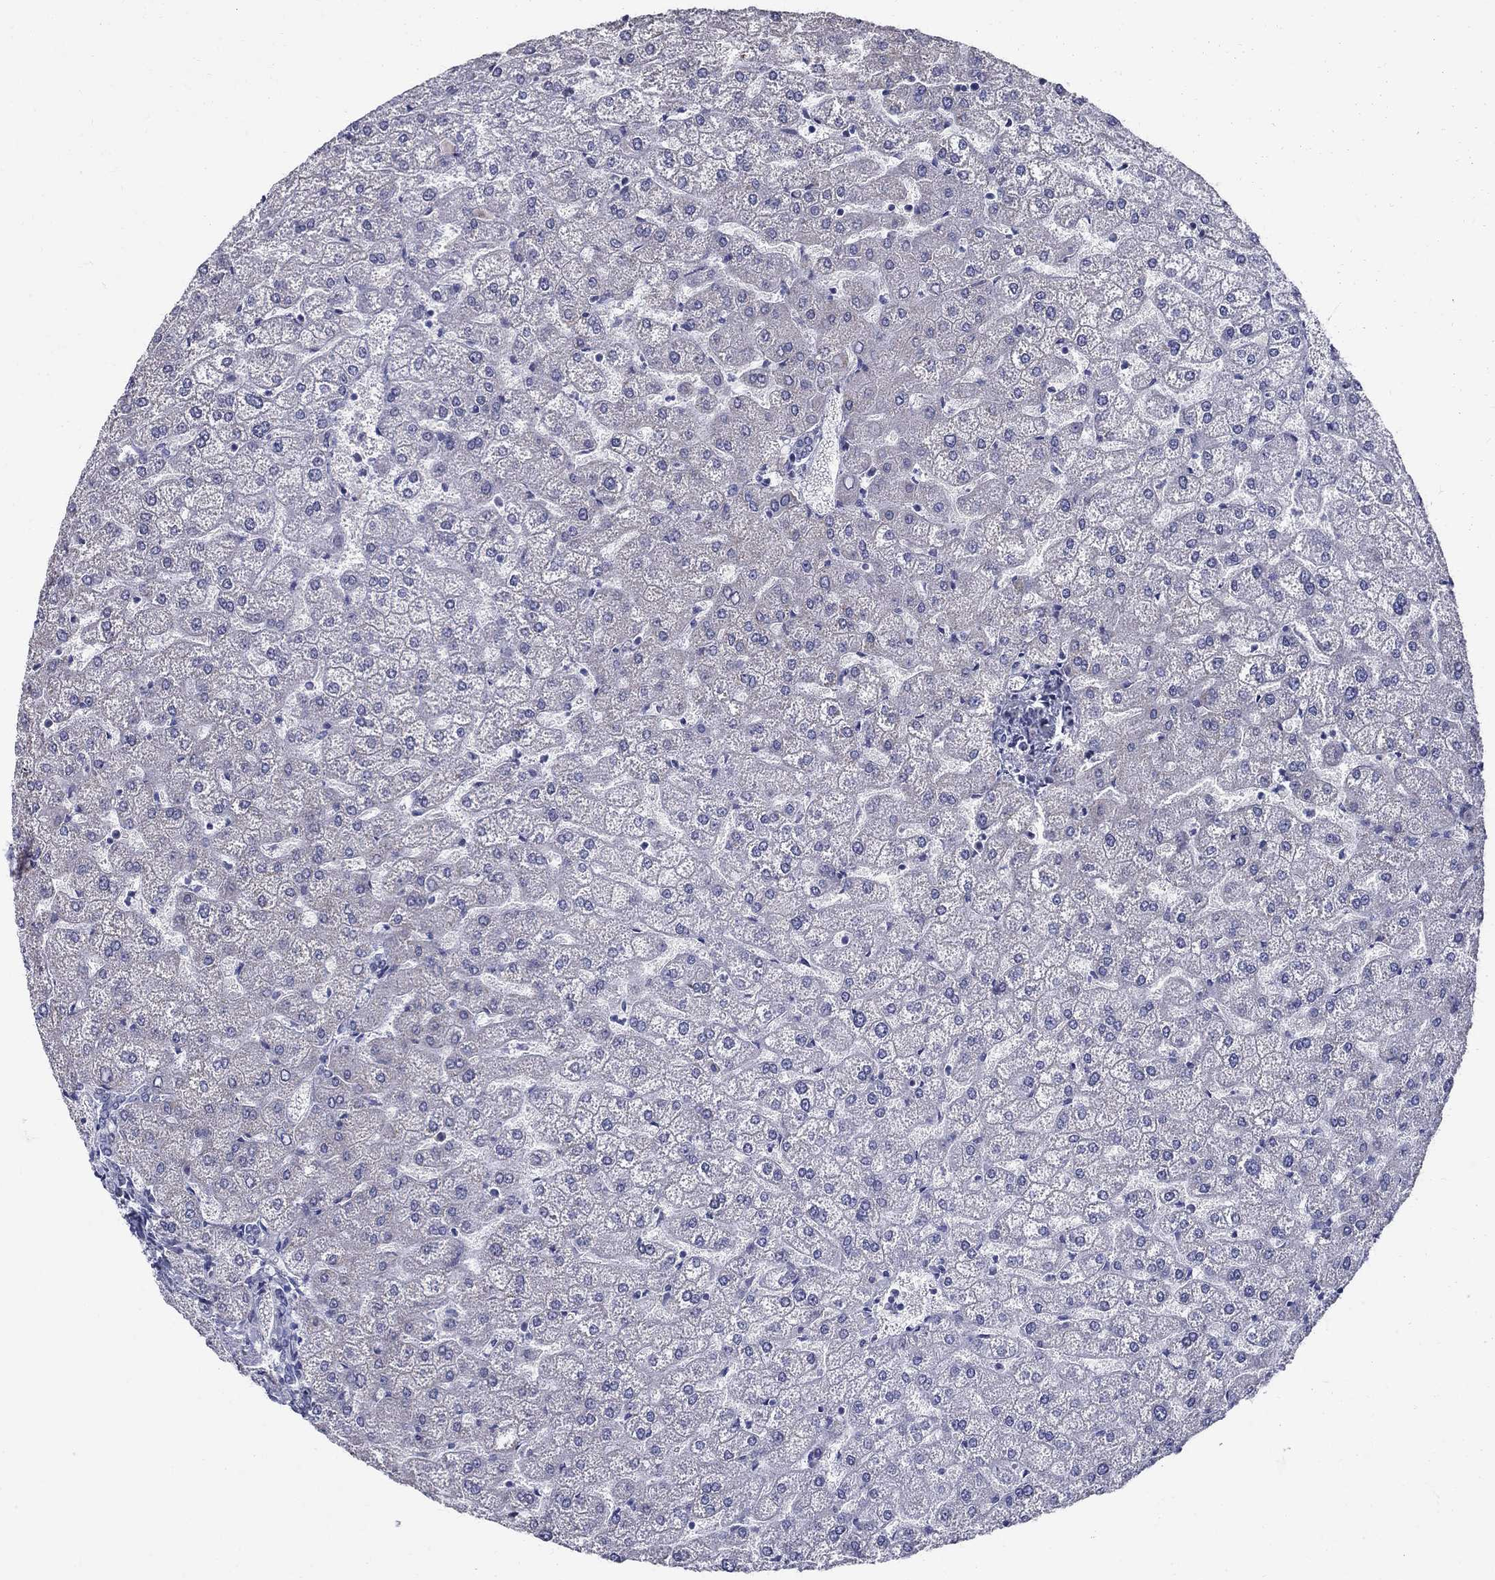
{"staining": {"intensity": "negative", "quantity": "none", "location": "none"}, "tissue": "liver", "cell_type": "Cholangiocytes", "image_type": "normal", "snomed": [{"axis": "morphology", "description": "Normal tissue, NOS"}, {"axis": "topography", "description": "Liver"}], "caption": "Cholangiocytes are negative for protein expression in benign human liver.", "gene": "TP53TG5", "patient": {"sex": "female", "age": 32}}